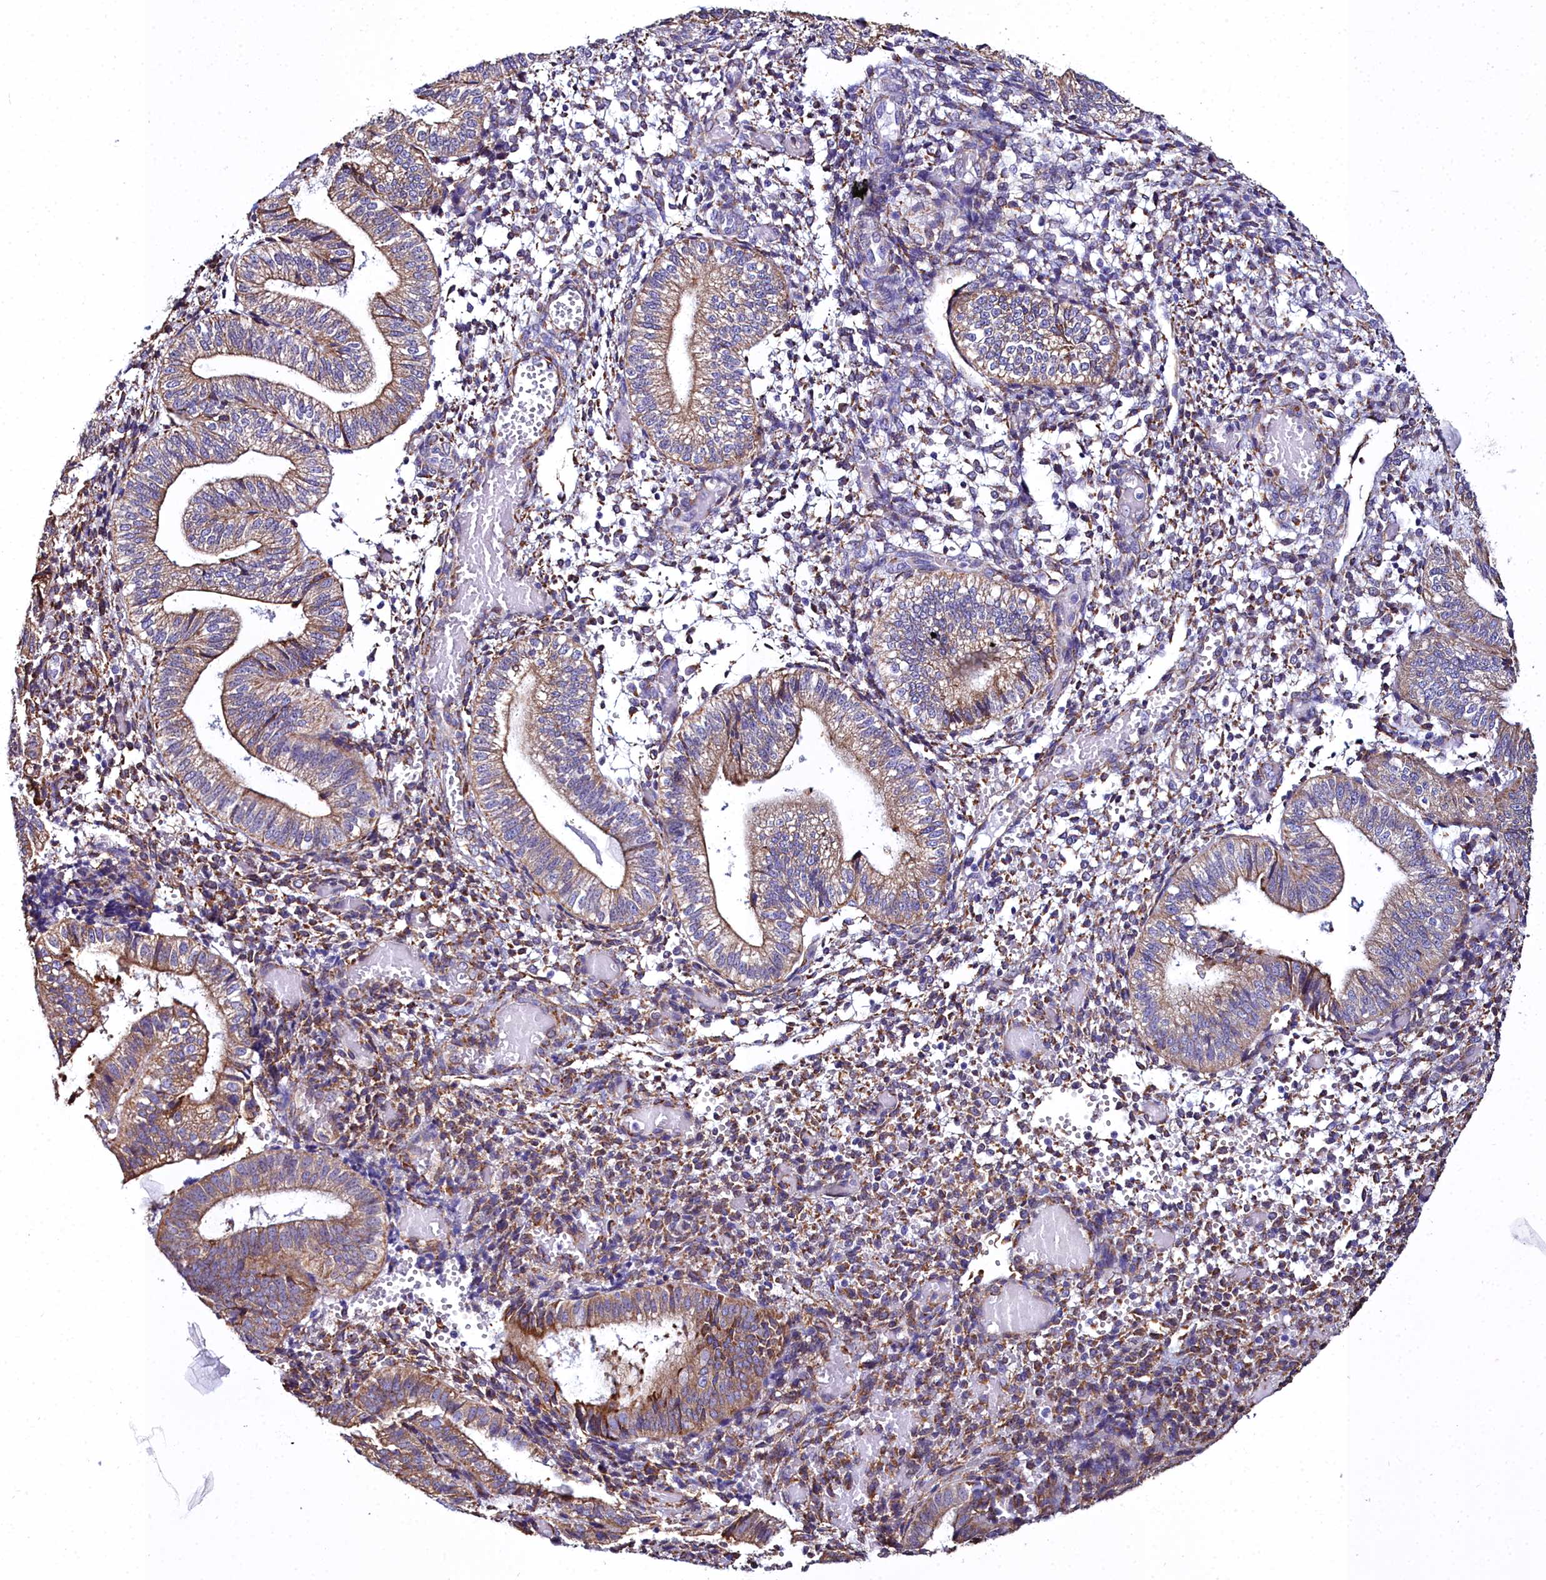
{"staining": {"intensity": "moderate", "quantity": "25%-75%", "location": "cytoplasmic/membranous"}, "tissue": "endometrium", "cell_type": "Cells in endometrial stroma", "image_type": "normal", "snomed": [{"axis": "morphology", "description": "Normal tissue, NOS"}, {"axis": "topography", "description": "Endometrium"}], "caption": "About 25%-75% of cells in endometrial stroma in normal human endometrium show moderate cytoplasmic/membranous protein expression as visualized by brown immunohistochemical staining.", "gene": "TXNDC5", "patient": {"sex": "female", "age": 34}}